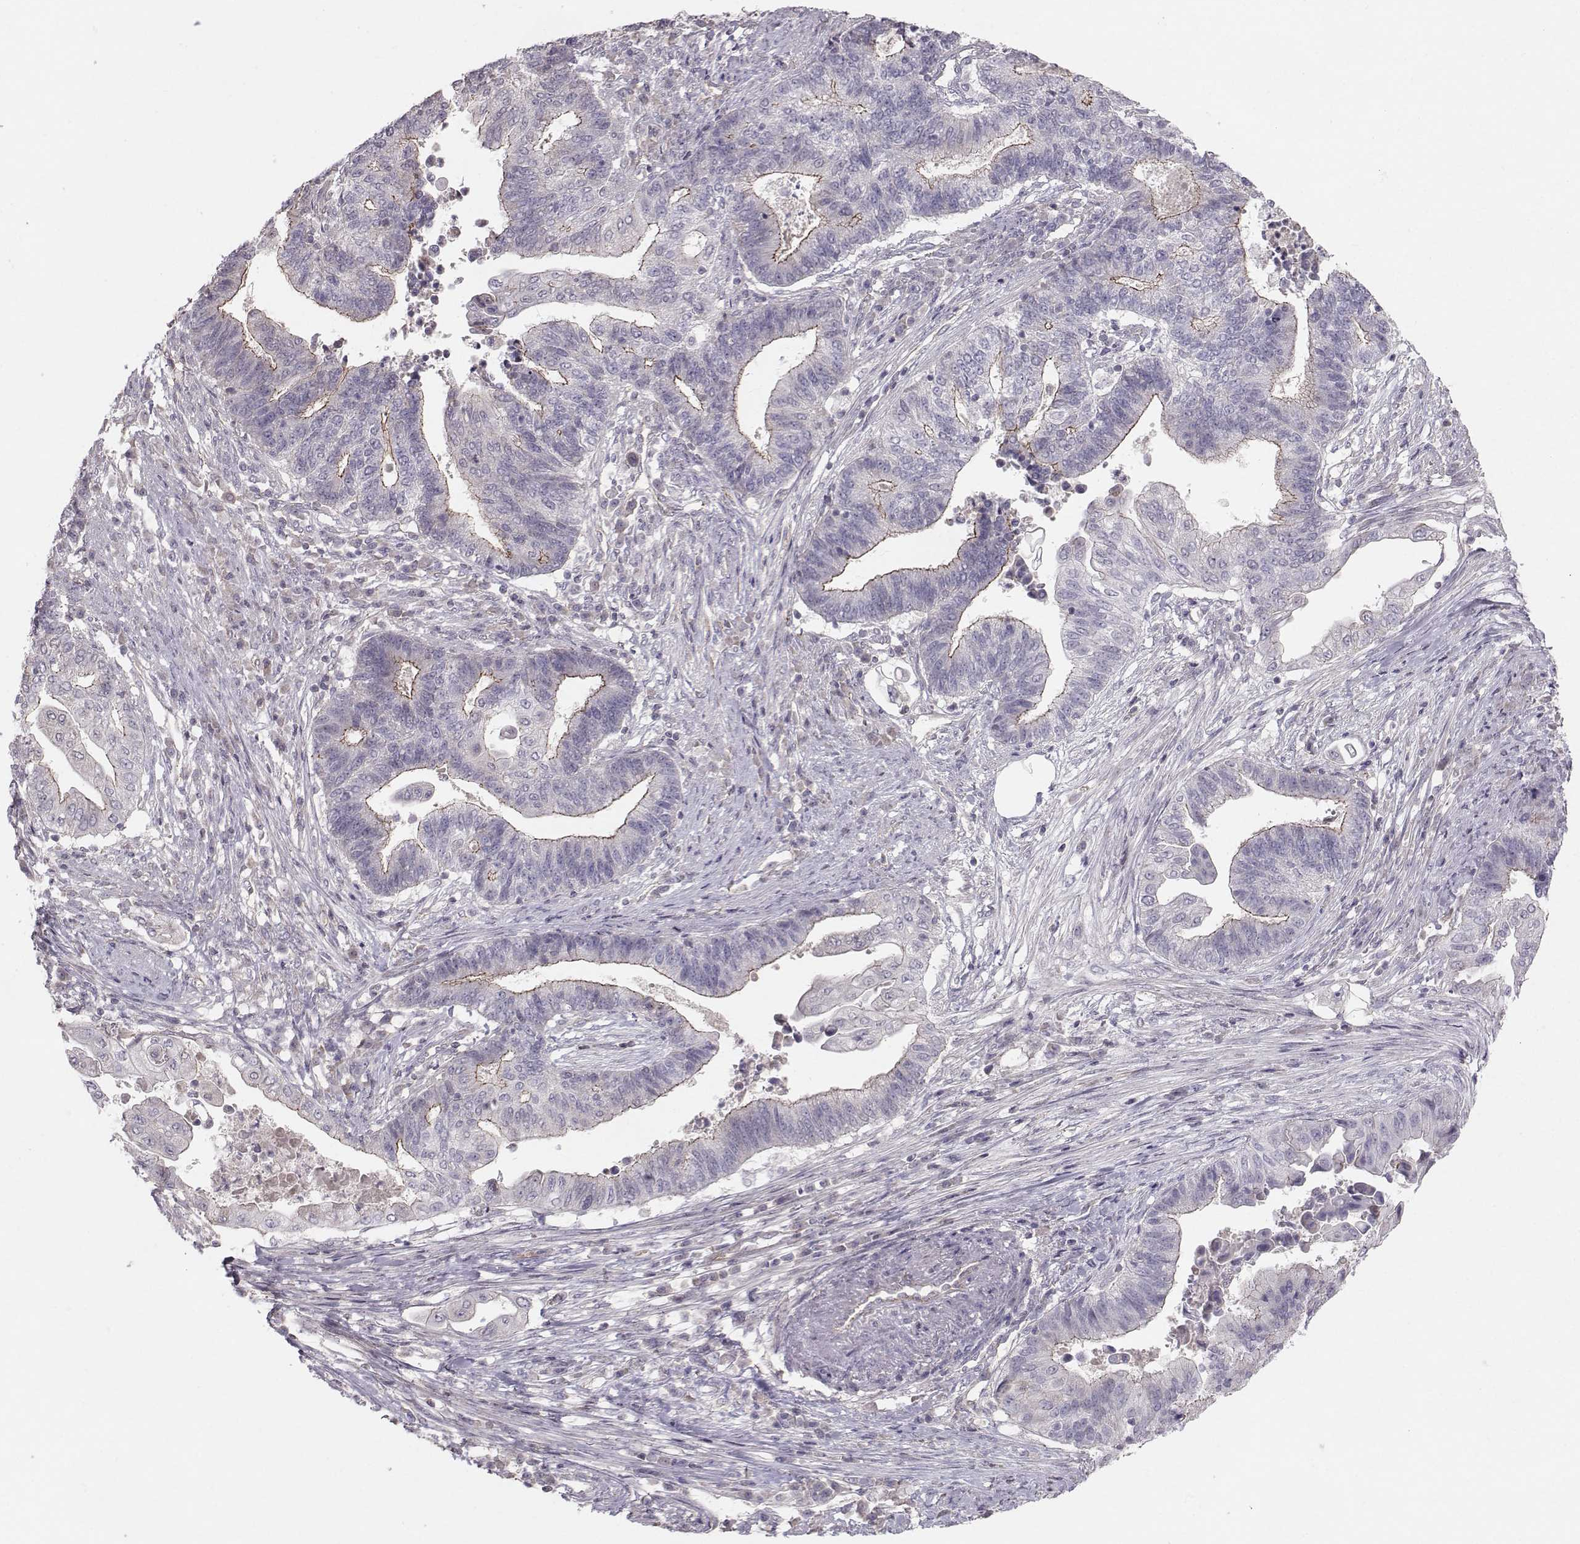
{"staining": {"intensity": "moderate", "quantity": "<25%", "location": "cytoplasmic/membranous"}, "tissue": "endometrial cancer", "cell_type": "Tumor cells", "image_type": "cancer", "snomed": [{"axis": "morphology", "description": "Adenocarcinoma, NOS"}, {"axis": "topography", "description": "Uterus"}, {"axis": "topography", "description": "Endometrium"}], "caption": "Immunohistochemistry of endometrial adenocarcinoma demonstrates low levels of moderate cytoplasmic/membranous positivity in about <25% of tumor cells.", "gene": "MAST1", "patient": {"sex": "female", "age": 54}}